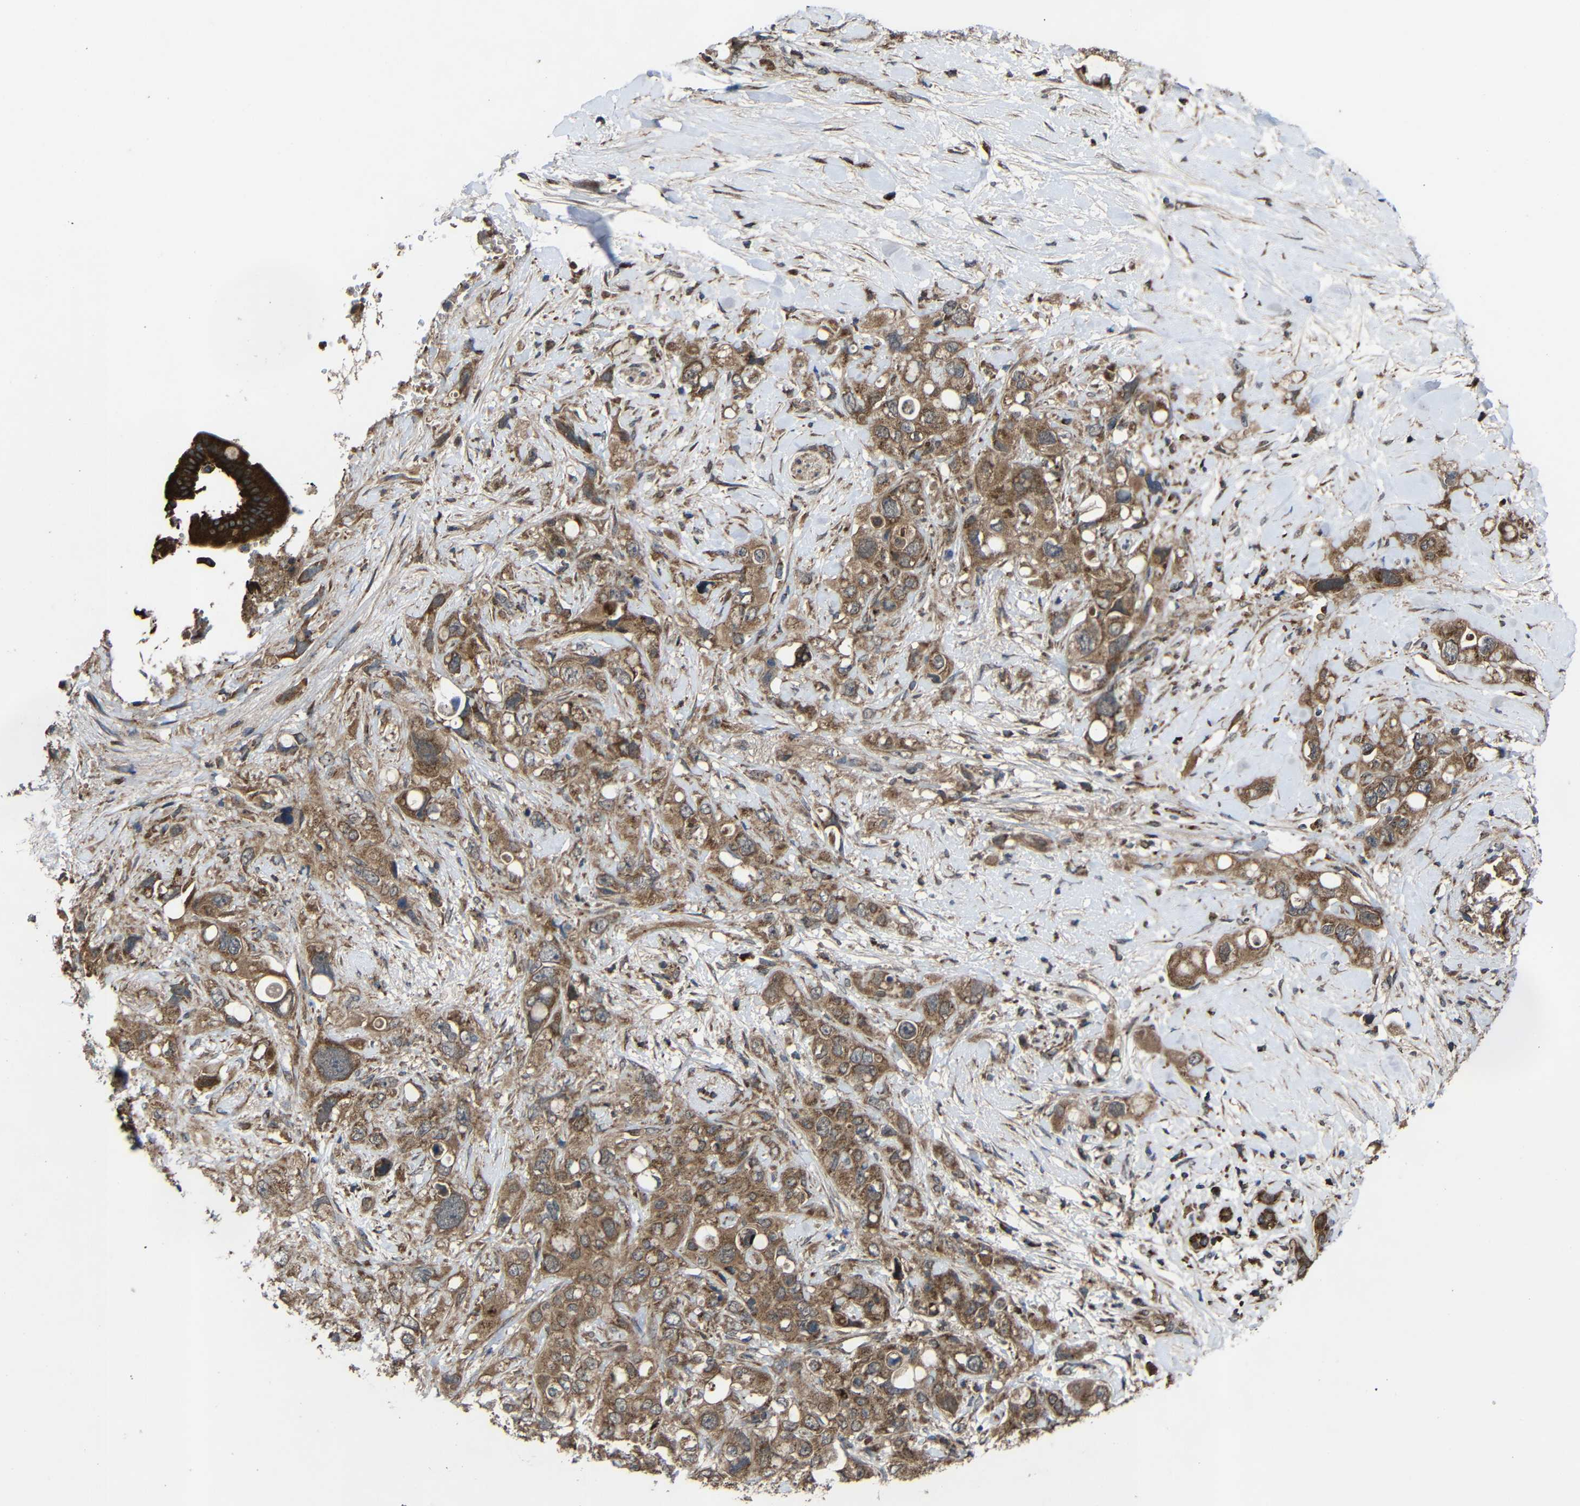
{"staining": {"intensity": "moderate", "quantity": ">75%", "location": "cytoplasmic/membranous"}, "tissue": "pancreatic cancer", "cell_type": "Tumor cells", "image_type": "cancer", "snomed": [{"axis": "morphology", "description": "Adenocarcinoma, NOS"}, {"axis": "topography", "description": "Pancreas"}], "caption": "Protein staining by immunohistochemistry exhibits moderate cytoplasmic/membranous positivity in approximately >75% of tumor cells in pancreatic cancer. The protein of interest is stained brown, and the nuclei are stained in blue (DAB IHC with brightfield microscopy, high magnification).", "gene": "C1GALT1", "patient": {"sex": "female", "age": 56}}